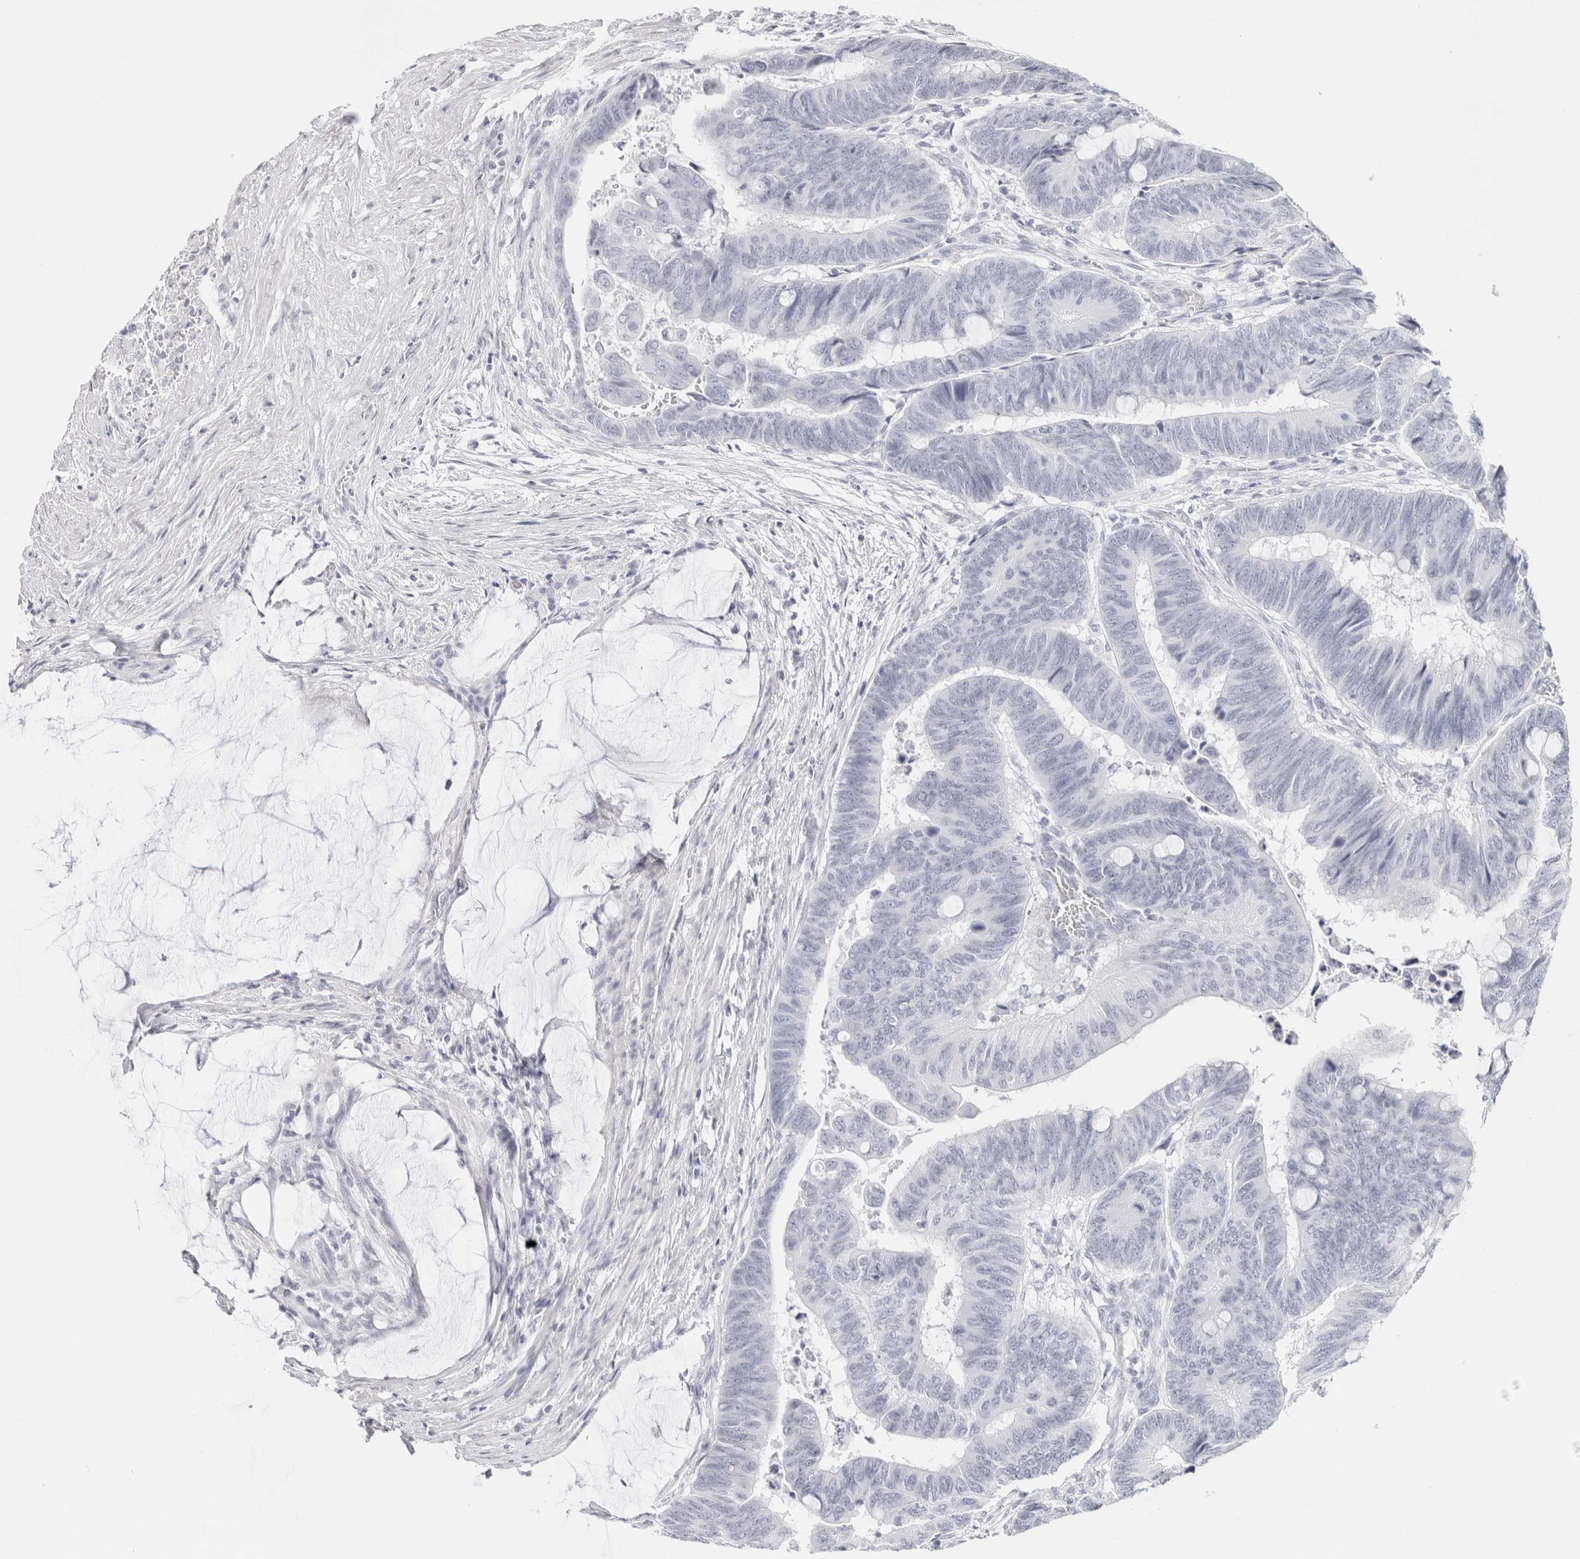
{"staining": {"intensity": "negative", "quantity": "none", "location": "none"}, "tissue": "colorectal cancer", "cell_type": "Tumor cells", "image_type": "cancer", "snomed": [{"axis": "morphology", "description": "Normal tissue, NOS"}, {"axis": "morphology", "description": "Adenocarcinoma, NOS"}, {"axis": "topography", "description": "Rectum"}], "caption": "Immunohistochemistry photomicrograph of colorectal adenocarcinoma stained for a protein (brown), which reveals no positivity in tumor cells.", "gene": "GARIN1A", "patient": {"sex": "male", "age": 92}}